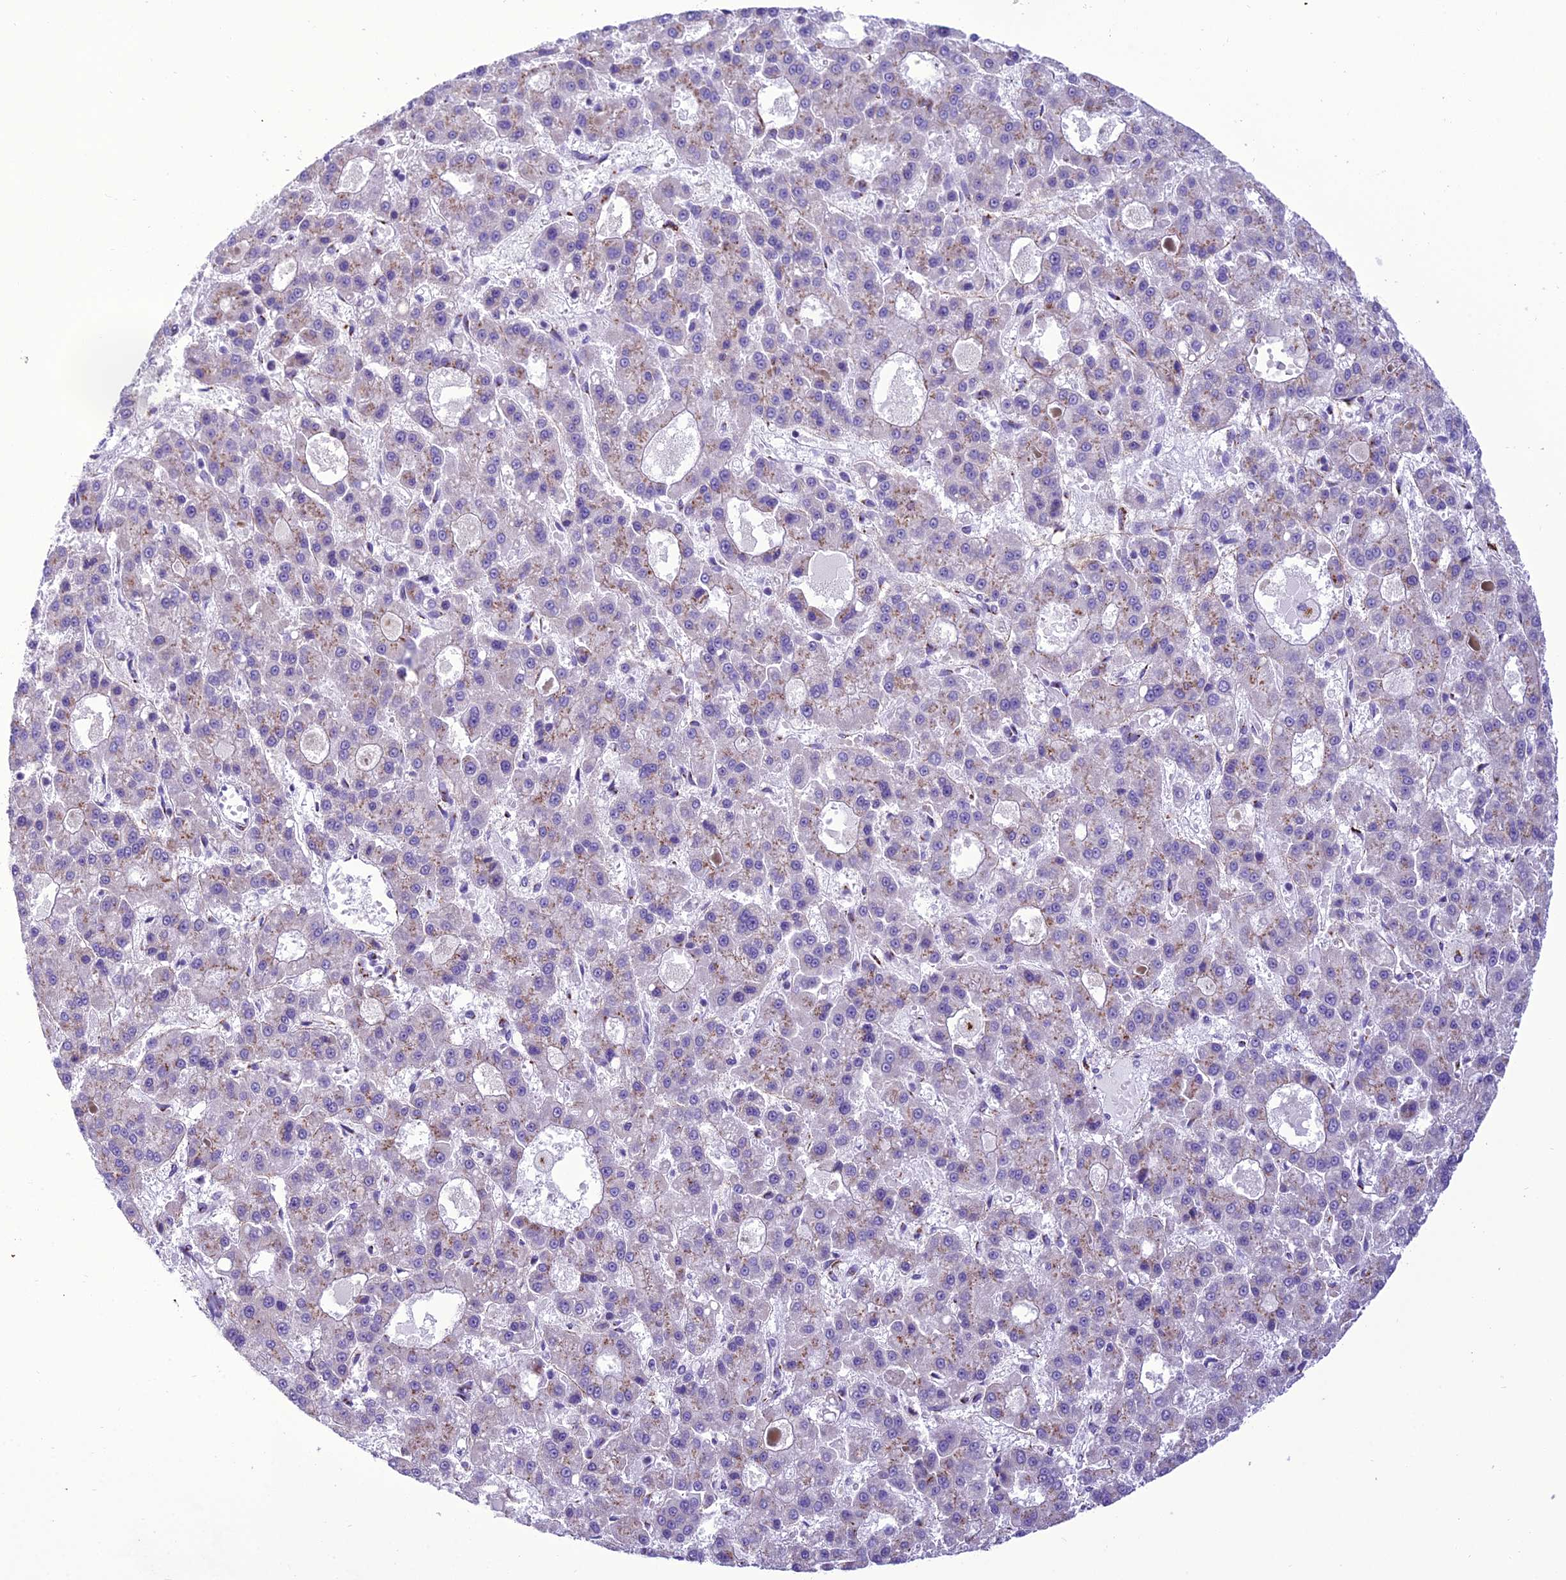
{"staining": {"intensity": "weak", "quantity": "<25%", "location": "cytoplasmic/membranous"}, "tissue": "liver cancer", "cell_type": "Tumor cells", "image_type": "cancer", "snomed": [{"axis": "morphology", "description": "Carcinoma, Hepatocellular, NOS"}, {"axis": "topography", "description": "Liver"}], "caption": "A histopathology image of human liver hepatocellular carcinoma is negative for staining in tumor cells.", "gene": "GOLM2", "patient": {"sex": "male", "age": 70}}